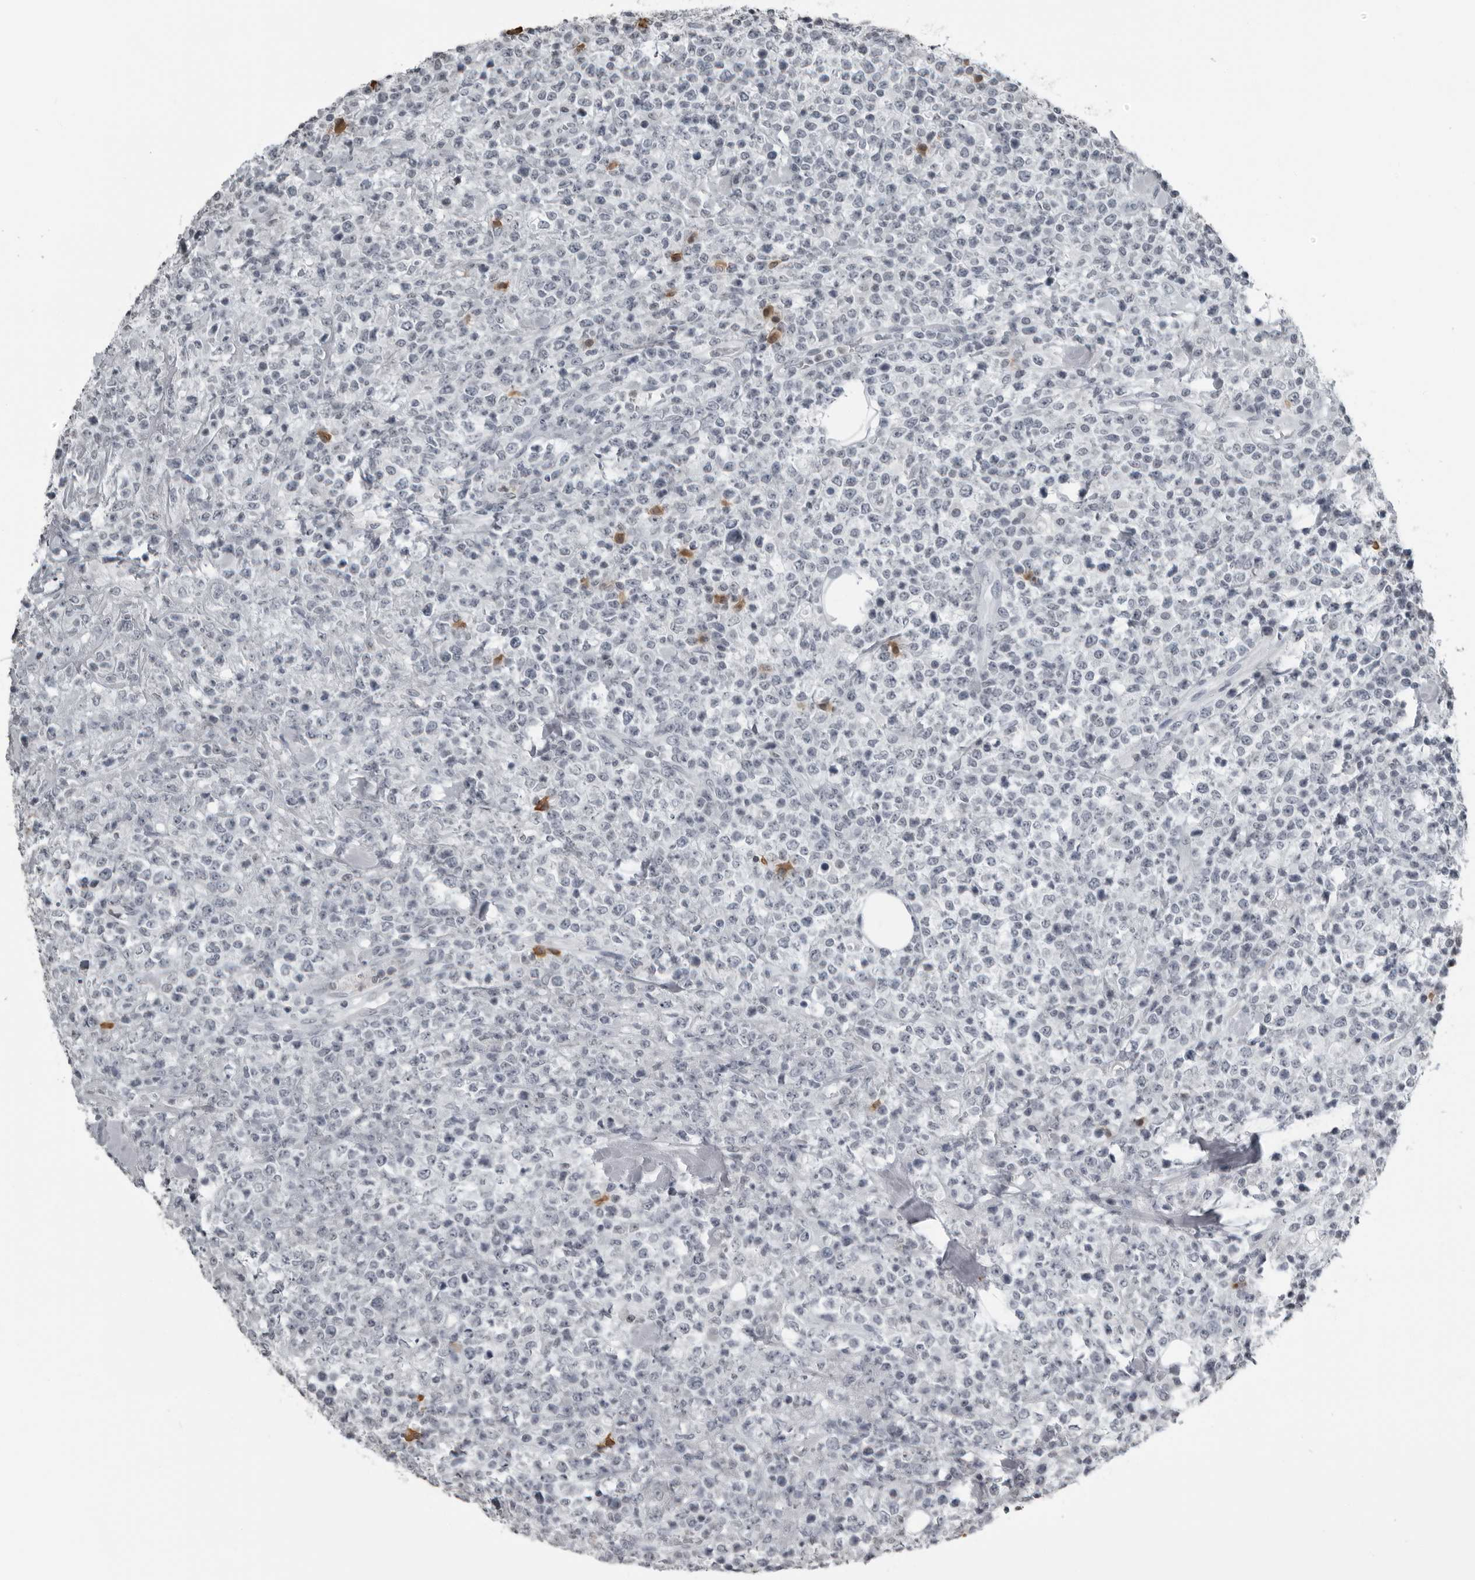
{"staining": {"intensity": "negative", "quantity": "none", "location": "none"}, "tissue": "lymphoma", "cell_type": "Tumor cells", "image_type": "cancer", "snomed": [{"axis": "morphology", "description": "Malignant lymphoma, non-Hodgkin's type, High grade"}, {"axis": "topography", "description": "Colon"}], "caption": "Tumor cells are negative for protein expression in human high-grade malignant lymphoma, non-Hodgkin's type.", "gene": "RTCA", "patient": {"sex": "female", "age": 53}}